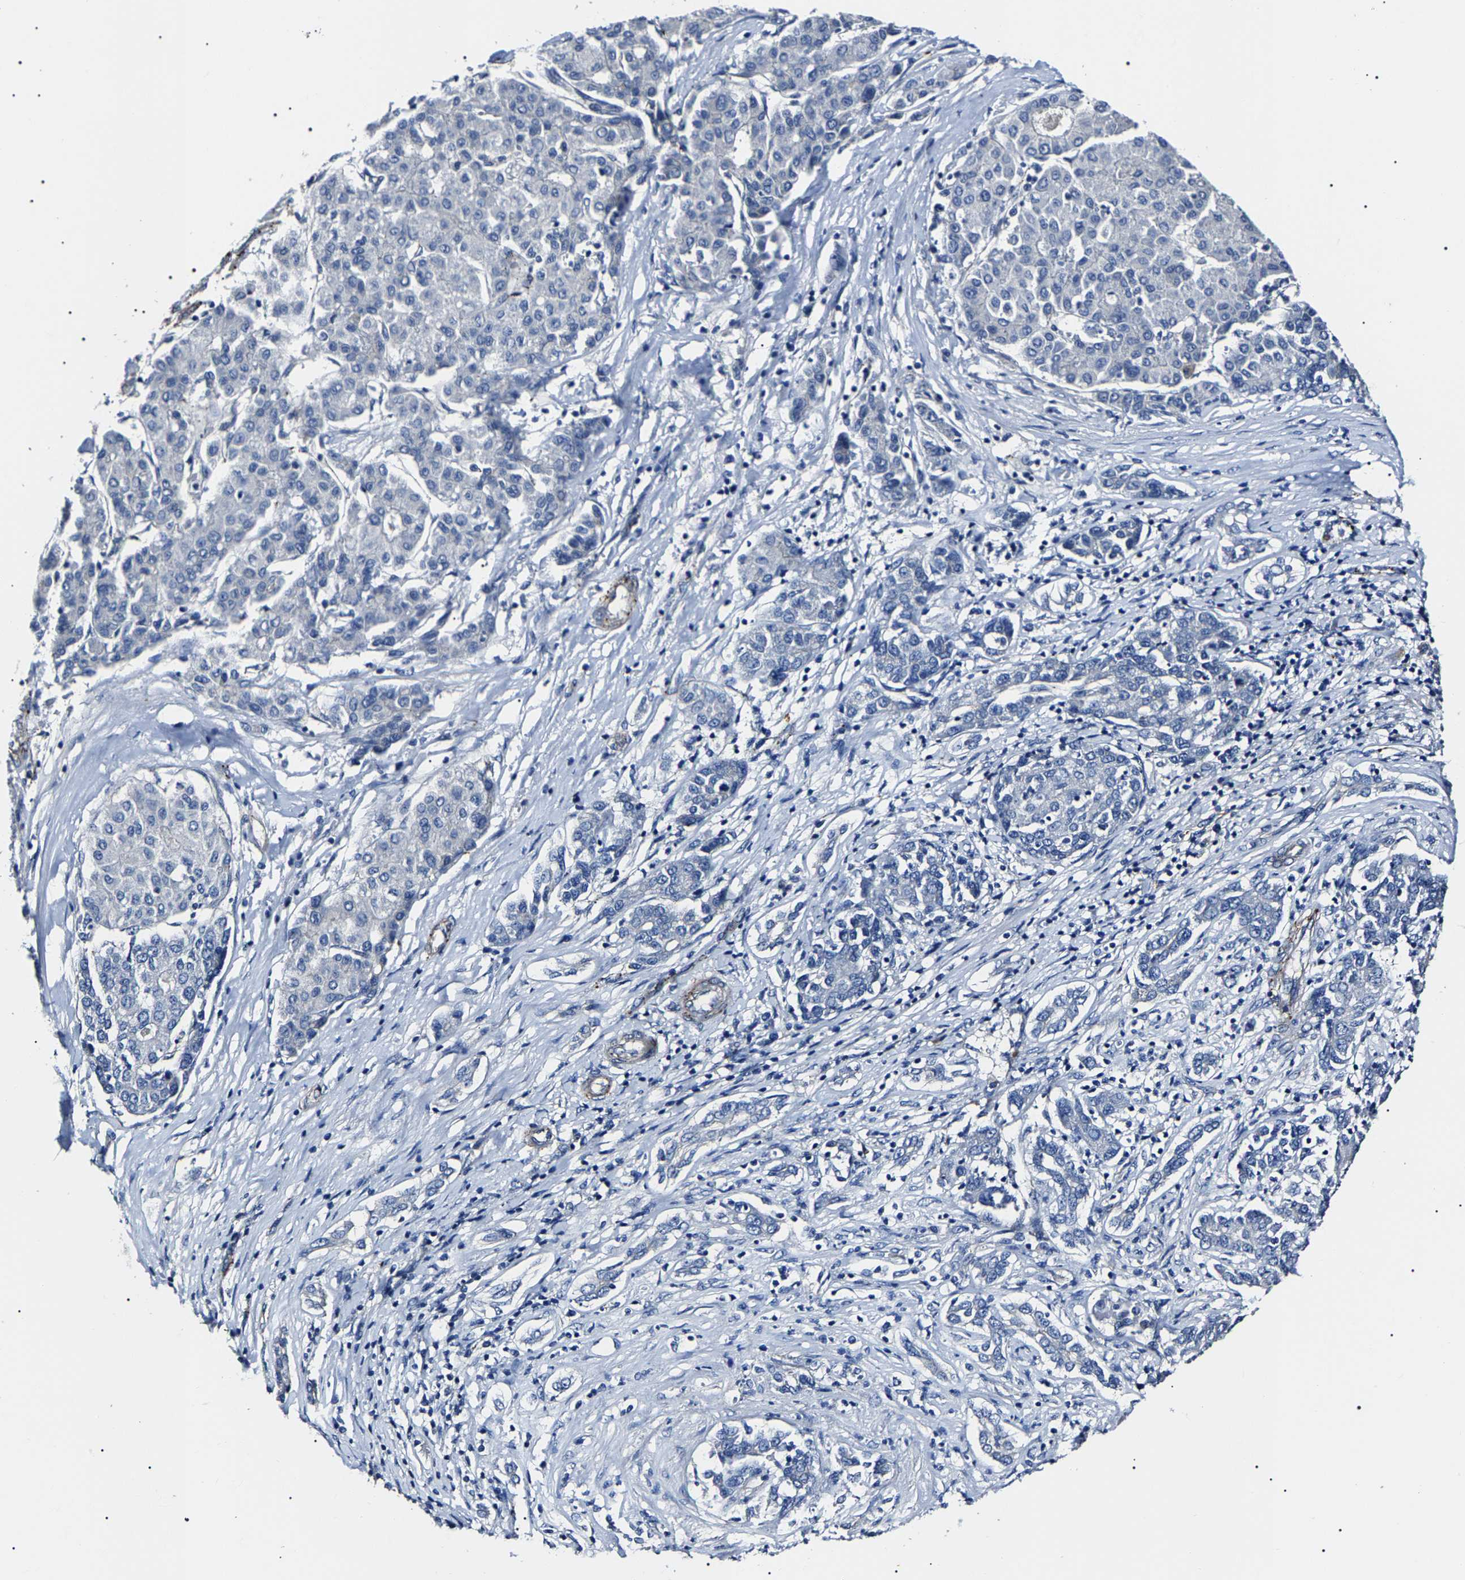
{"staining": {"intensity": "negative", "quantity": "none", "location": "none"}, "tissue": "liver cancer", "cell_type": "Tumor cells", "image_type": "cancer", "snomed": [{"axis": "morphology", "description": "Carcinoma, Hepatocellular, NOS"}, {"axis": "topography", "description": "Liver"}], "caption": "Tumor cells are negative for protein expression in human liver cancer.", "gene": "KLHL42", "patient": {"sex": "male", "age": 65}}